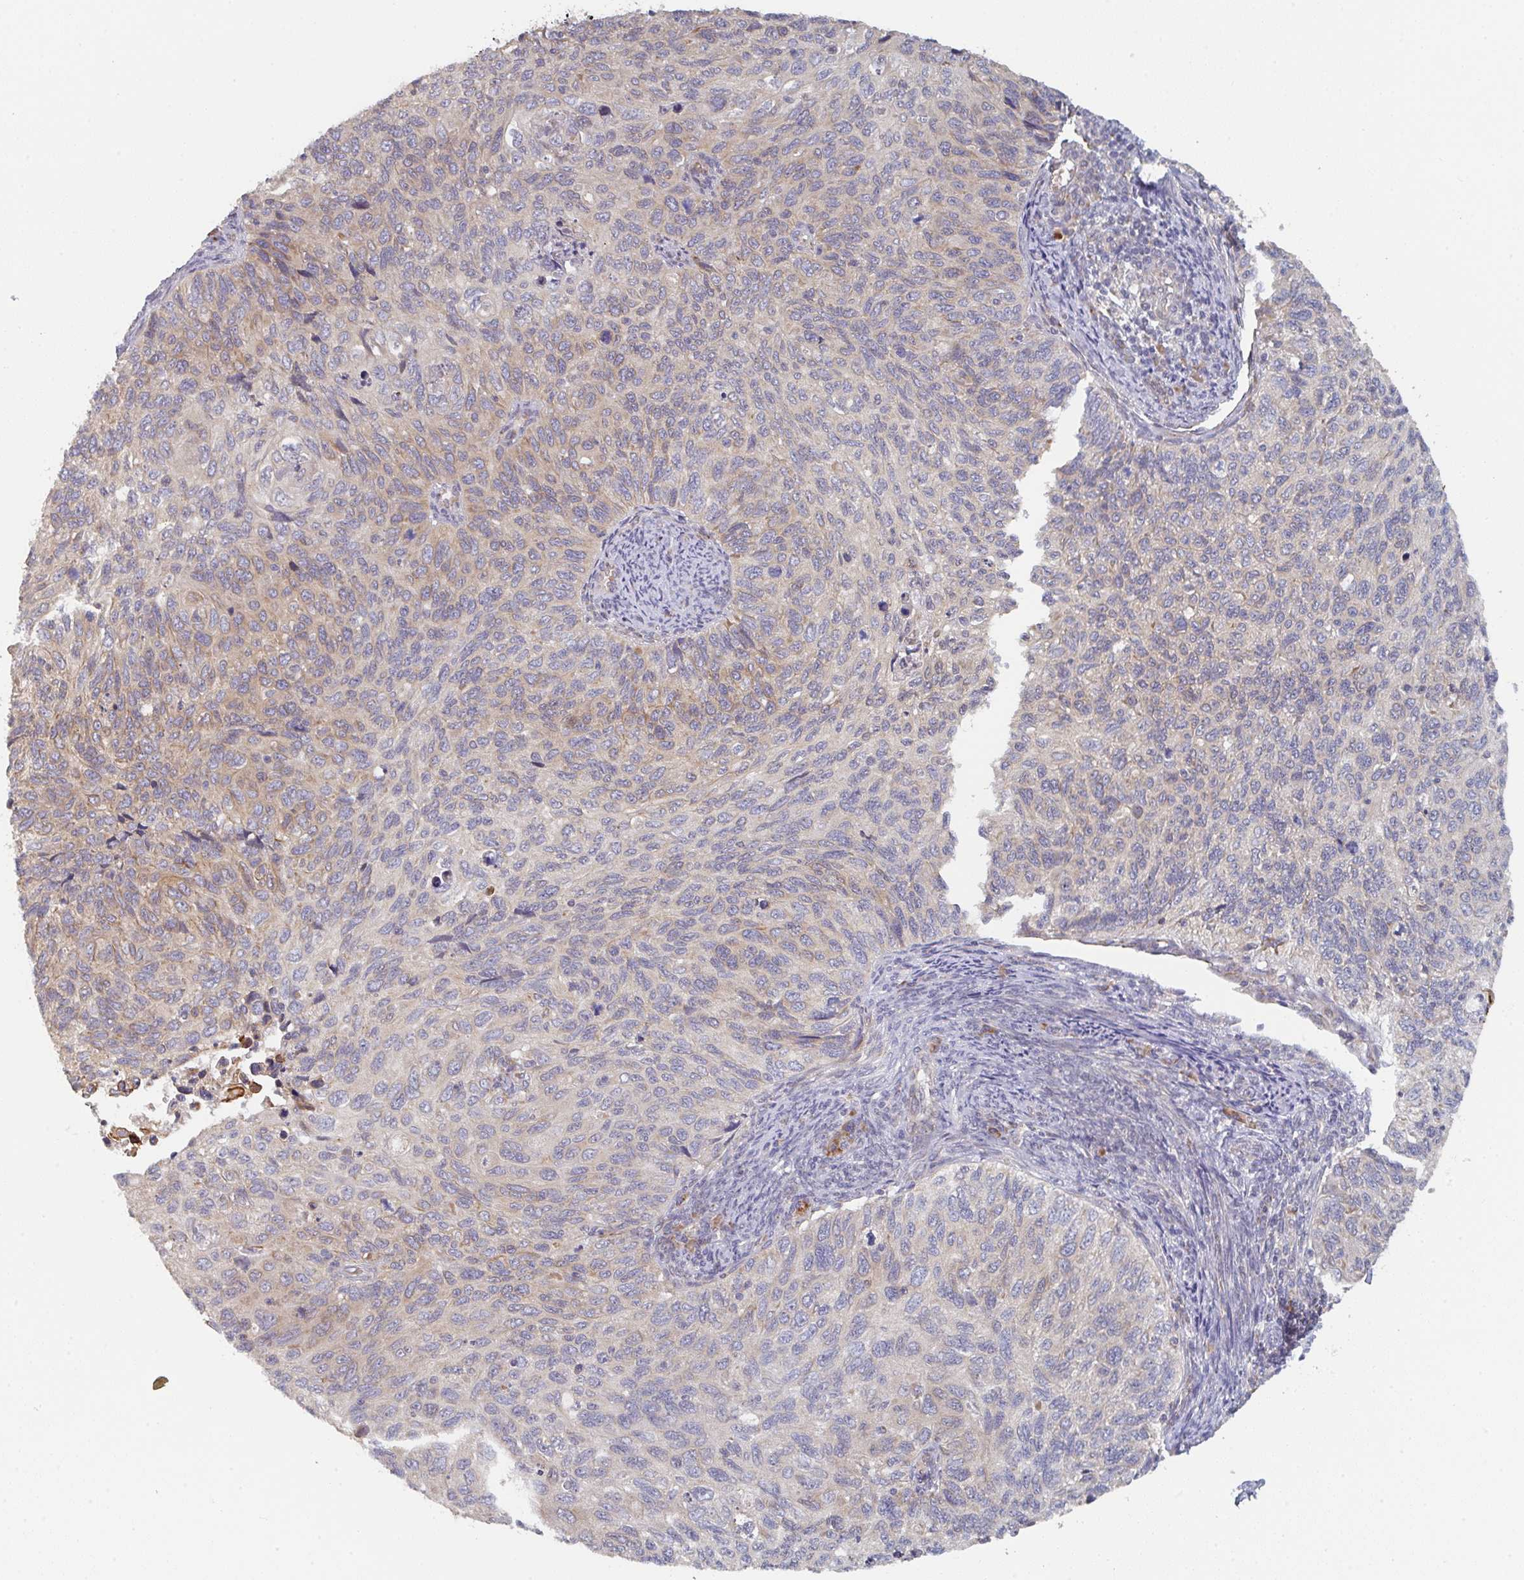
{"staining": {"intensity": "weak", "quantity": "<25%", "location": "cytoplasmic/membranous"}, "tissue": "cervical cancer", "cell_type": "Tumor cells", "image_type": "cancer", "snomed": [{"axis": "morphology", "description": "Squamous cell carcinoma, NOS"}, {"axis": "topography", "description": "Cervix"}], "caption": "Immunohistochemistry (IHC) micrograph of human cervical cancer stained for a protein (brown), which shows no staining in tumor cells.", "gene": "ELOVL1", "patient": {"sex": "female", "age": 70}}